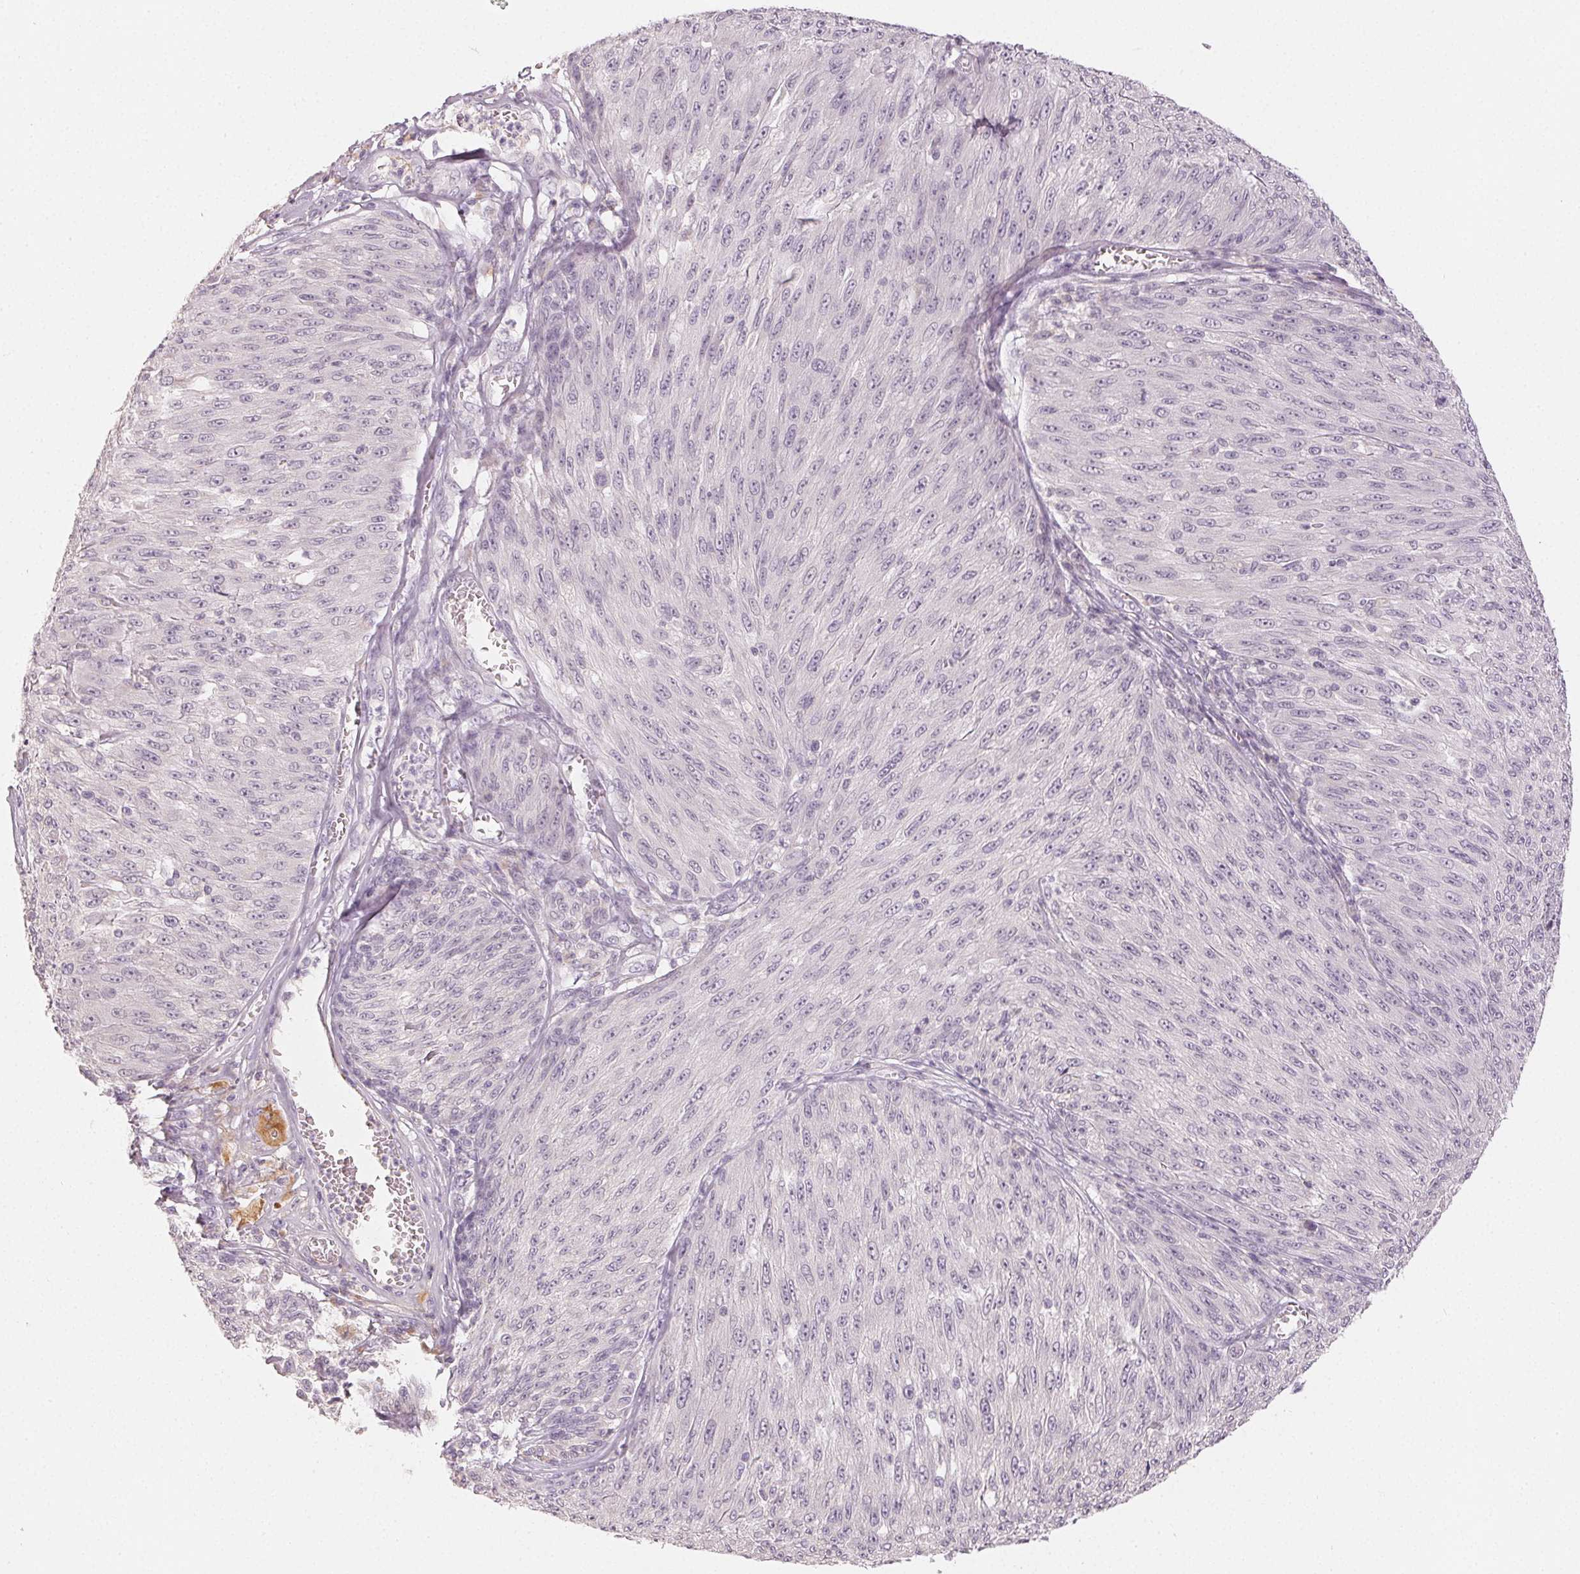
{"staining": {"intensity": "negative", "quantity": "none", "location": "none"}, "tissue": "melanoma", "cell_type": "Tumor cells", "image_type": "cancer", "snomed": [{"axis": "morphology", "description": "Malignant melanoma, NOS"}, {"axis": "topography", "description": "Skin"}], "caption": "This is a histopathology image of IHC staining of melanoma, which shows no expression in tumor cells. Nuclei are stained in blue.", "gene": "LVRN", "patient": {"sex": "male", "age": 85}}